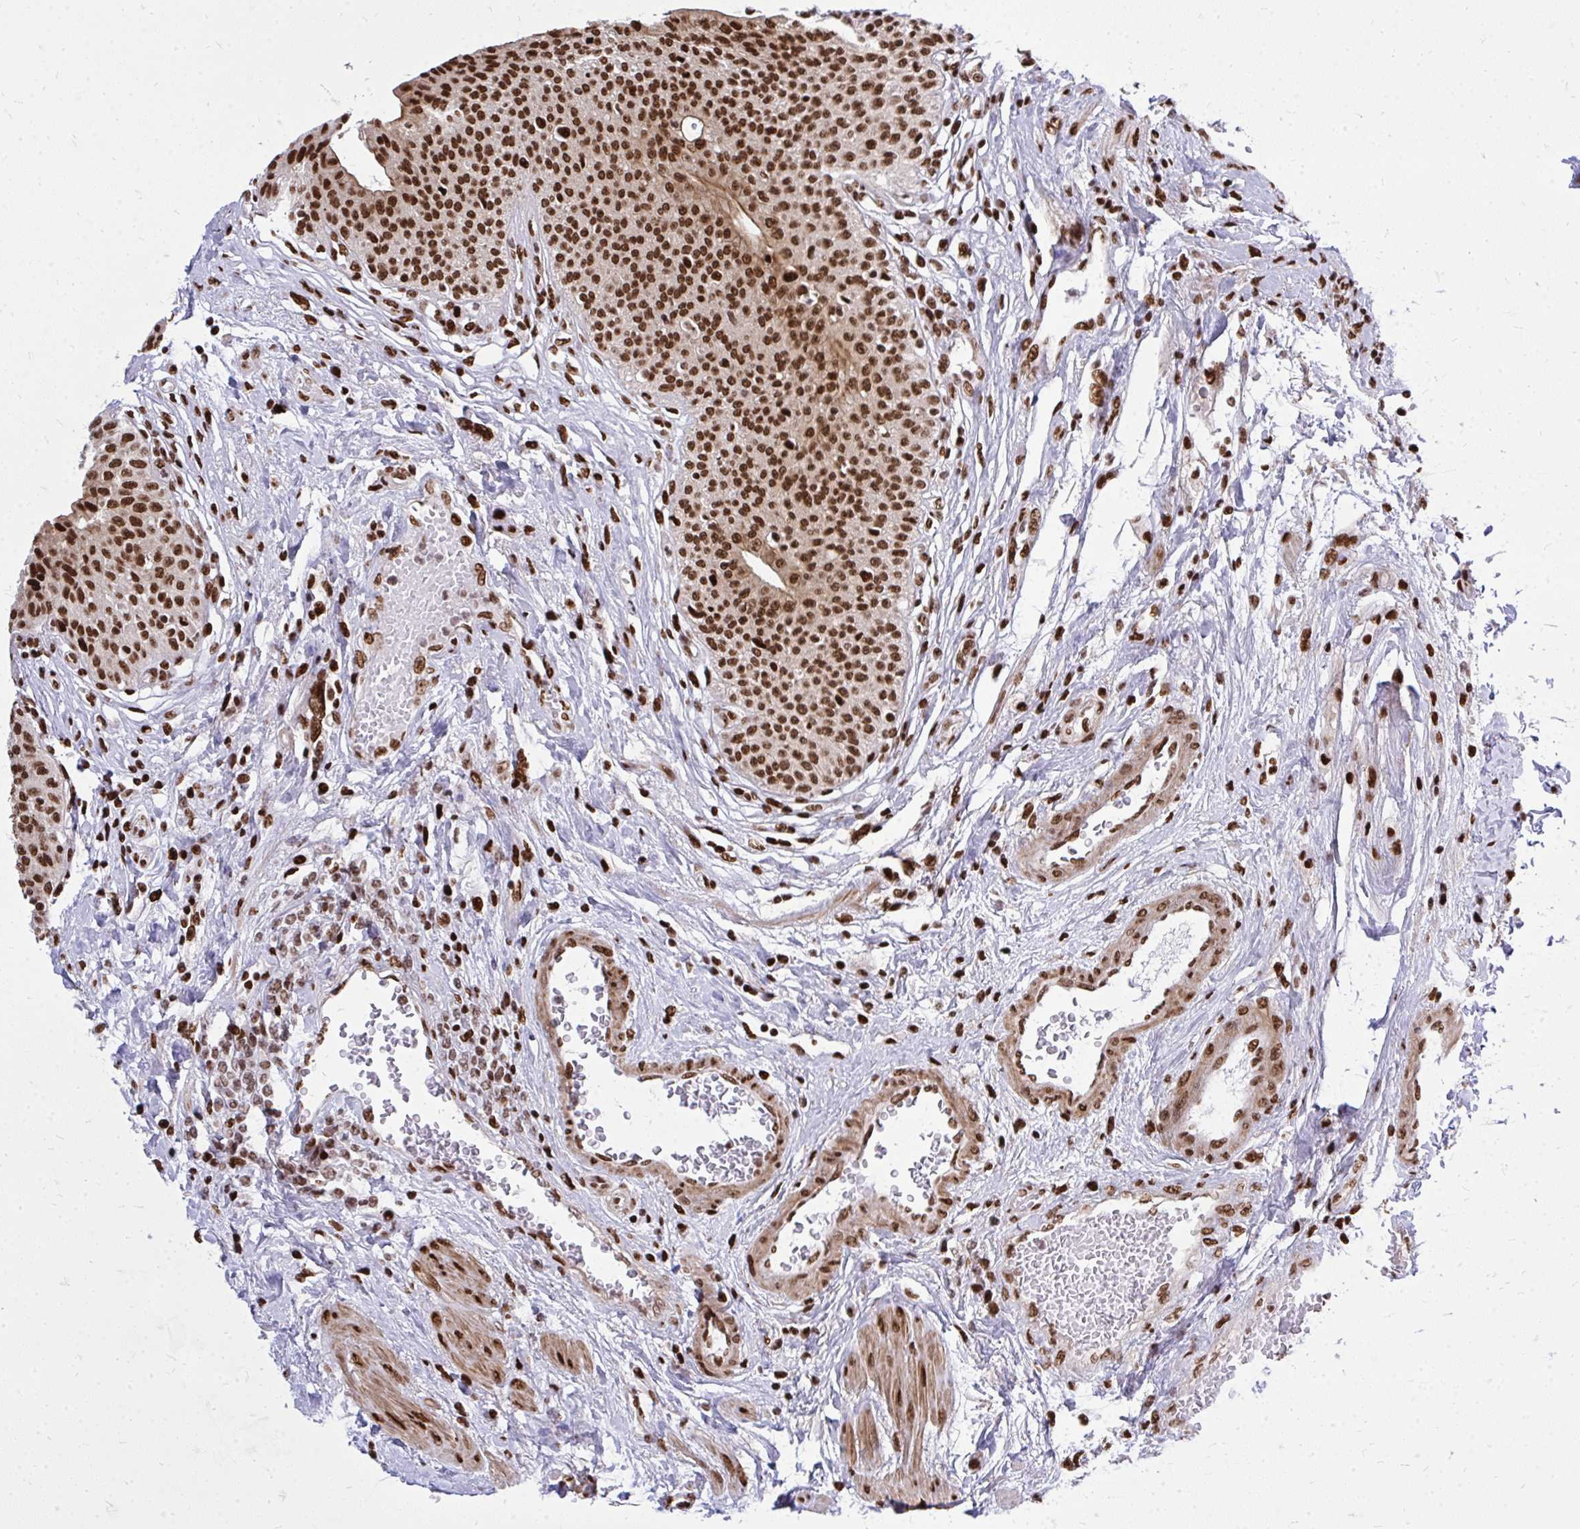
{"staining": {"intensity": "strong", "quantity": ">75%", "location": "nuclear"}, "tissue": "urothelial cancer", "cell_type": "Tumor cells", "image_type": "cancer", "snomed": [{"axis": "morphology", "description": "Urothelial carcinoma, High grade"}, {"axis": "topography", "description": "Urinary bladder"}], "caption": "The immunohistochemical stain highlights strong nuclear expression in tumor cells of high-grade urothelial carcinoma tissue. (DAB = brown stain, brightfield microscopy at high magnification).", "gene": "TBL1Y", "patient": {"sex": "female", "age": 79}}